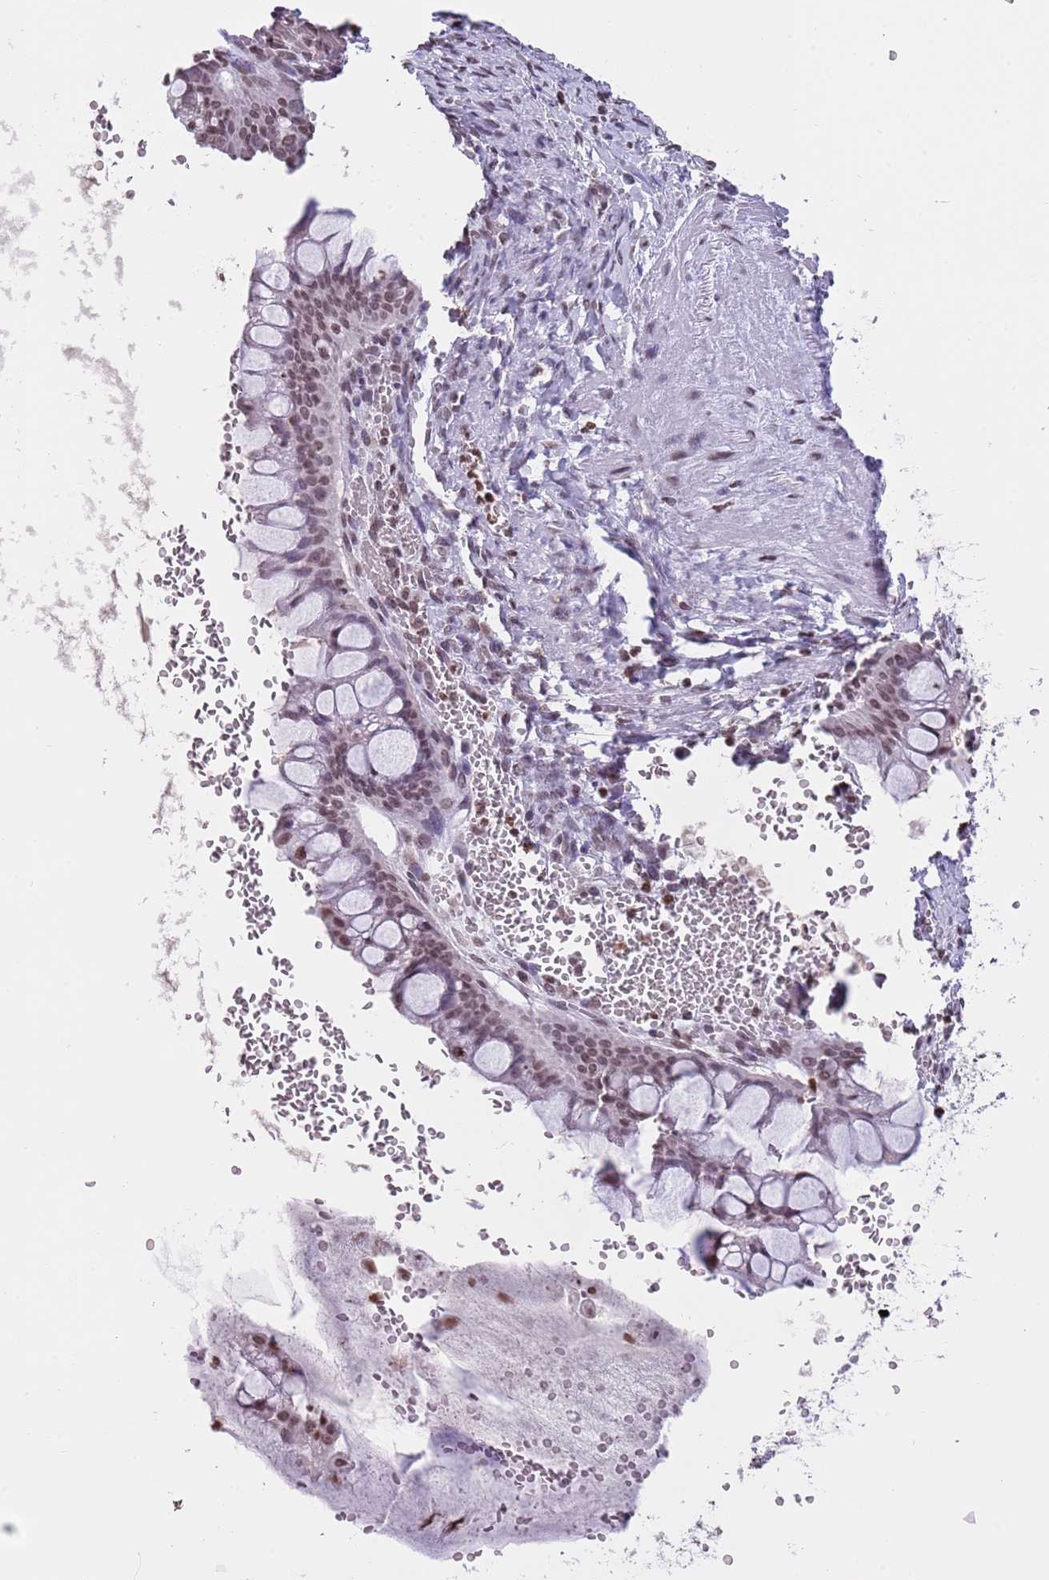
{"staining": {"intensity": "moderate", "quantity": ">75%", "location": "nuclear"}, "tissue": "ovarian cancer", "cell_type": "Tumor cells", "image_type": "cancer", "snomed": [{"axis": "morphology", "description": "Cystadenocarcinoma, mucinous, NOS"}, {"axis": "topography", "description": "Ovary"}], "caption": "An image of ovarian mucinous cystadenocarcinoma stained for a protein shows moderate nuclear brown staining in tumor cells. Immunohistochemistry stains the protein in brown and the nuclei are stained blue.", "gene": "KPNA3", "patient": {"sex": "female", "age": 73}}